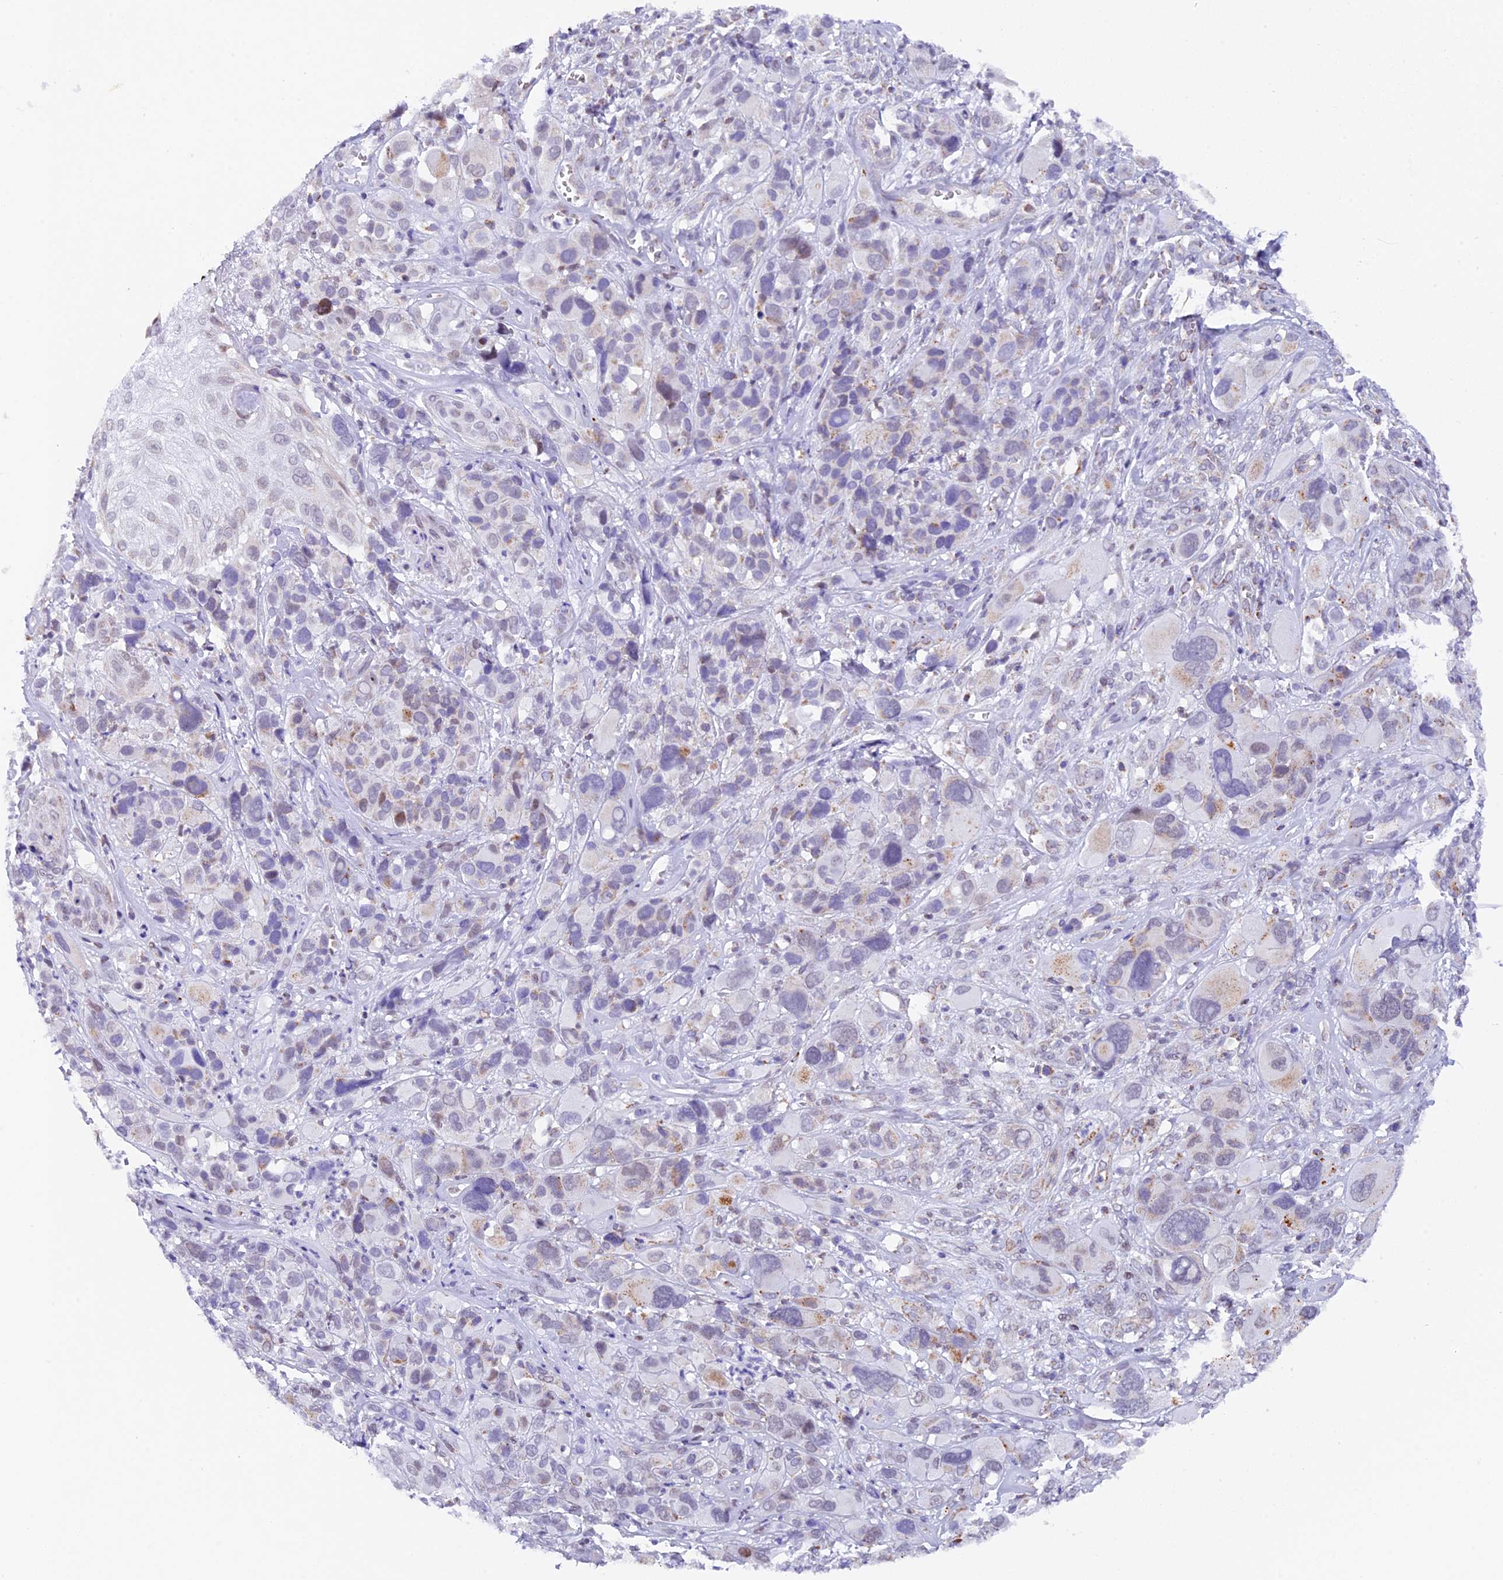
{"staining": {"intensity": "negative", "quantity": "none", "location": "none"}, "tissue": "melanoma", "cell_type": "Tumor cells", "image_type": "cancer", "snomed": [{"axis": "morphology", "description": "Malignant melanoma, NOS"}, {"axis": "topography", "description": "Skin of trunk"}], "caption": "This is an IHC micrograph of malignant melanoma. There is no positivity in tumor cells.", "gene": "TFAM", "patient": {"sex": "male", "age": 71}}